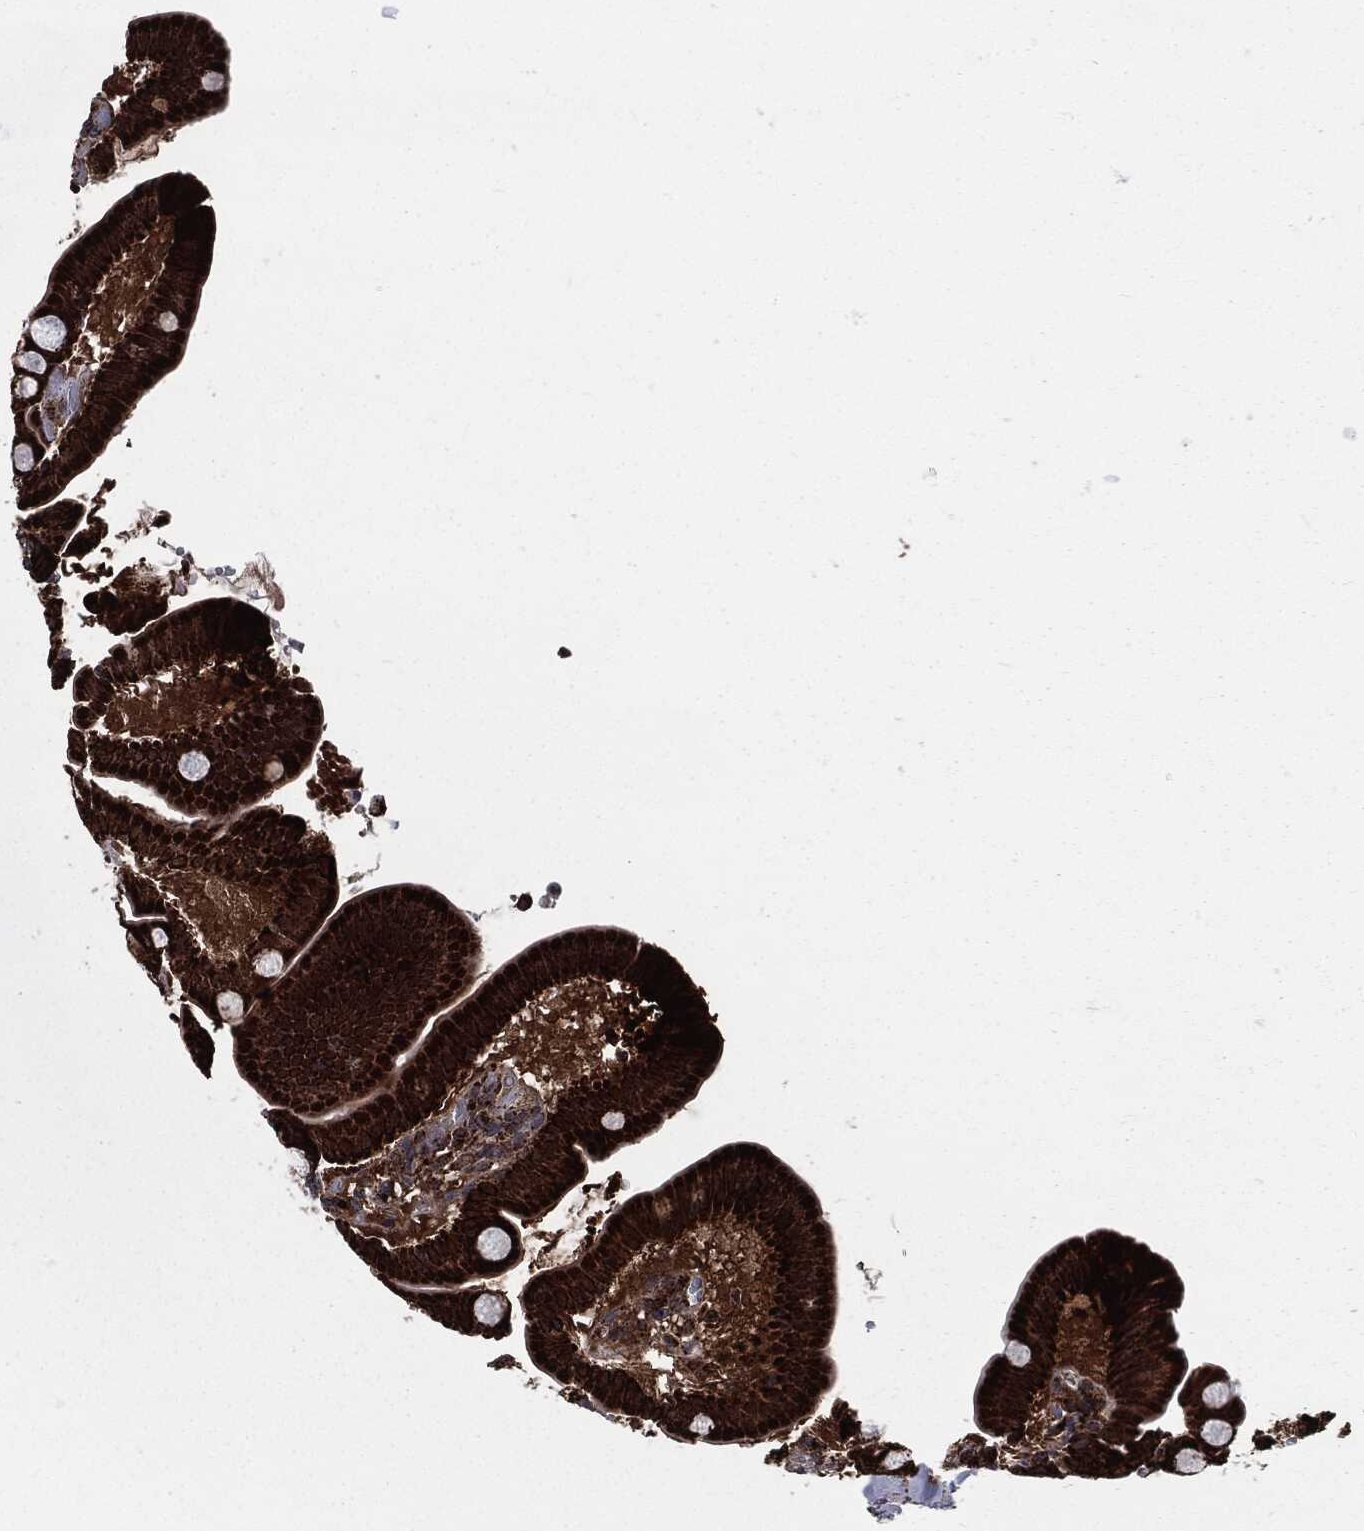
{"staining": {"intensity": "strong", "quantity": ">75%", "location": "cytoplasmic/membranous"}, "tissue": "duodenum", "cell_type": "Glandular cells", "image_type": "normal", "snomed": [{"axis": "morphology", "description": "Normal tissue, NOS"}, {"axis": "topography", "description": "Duodenum"}], "caption": "Brown immunohistochemical staining in benign duodenum displays strong cytoplasmic/membranous positivity in approximately >75% of glandular cells.", "gene": "FH", "patient": {"sex": "male", "age": 59}}